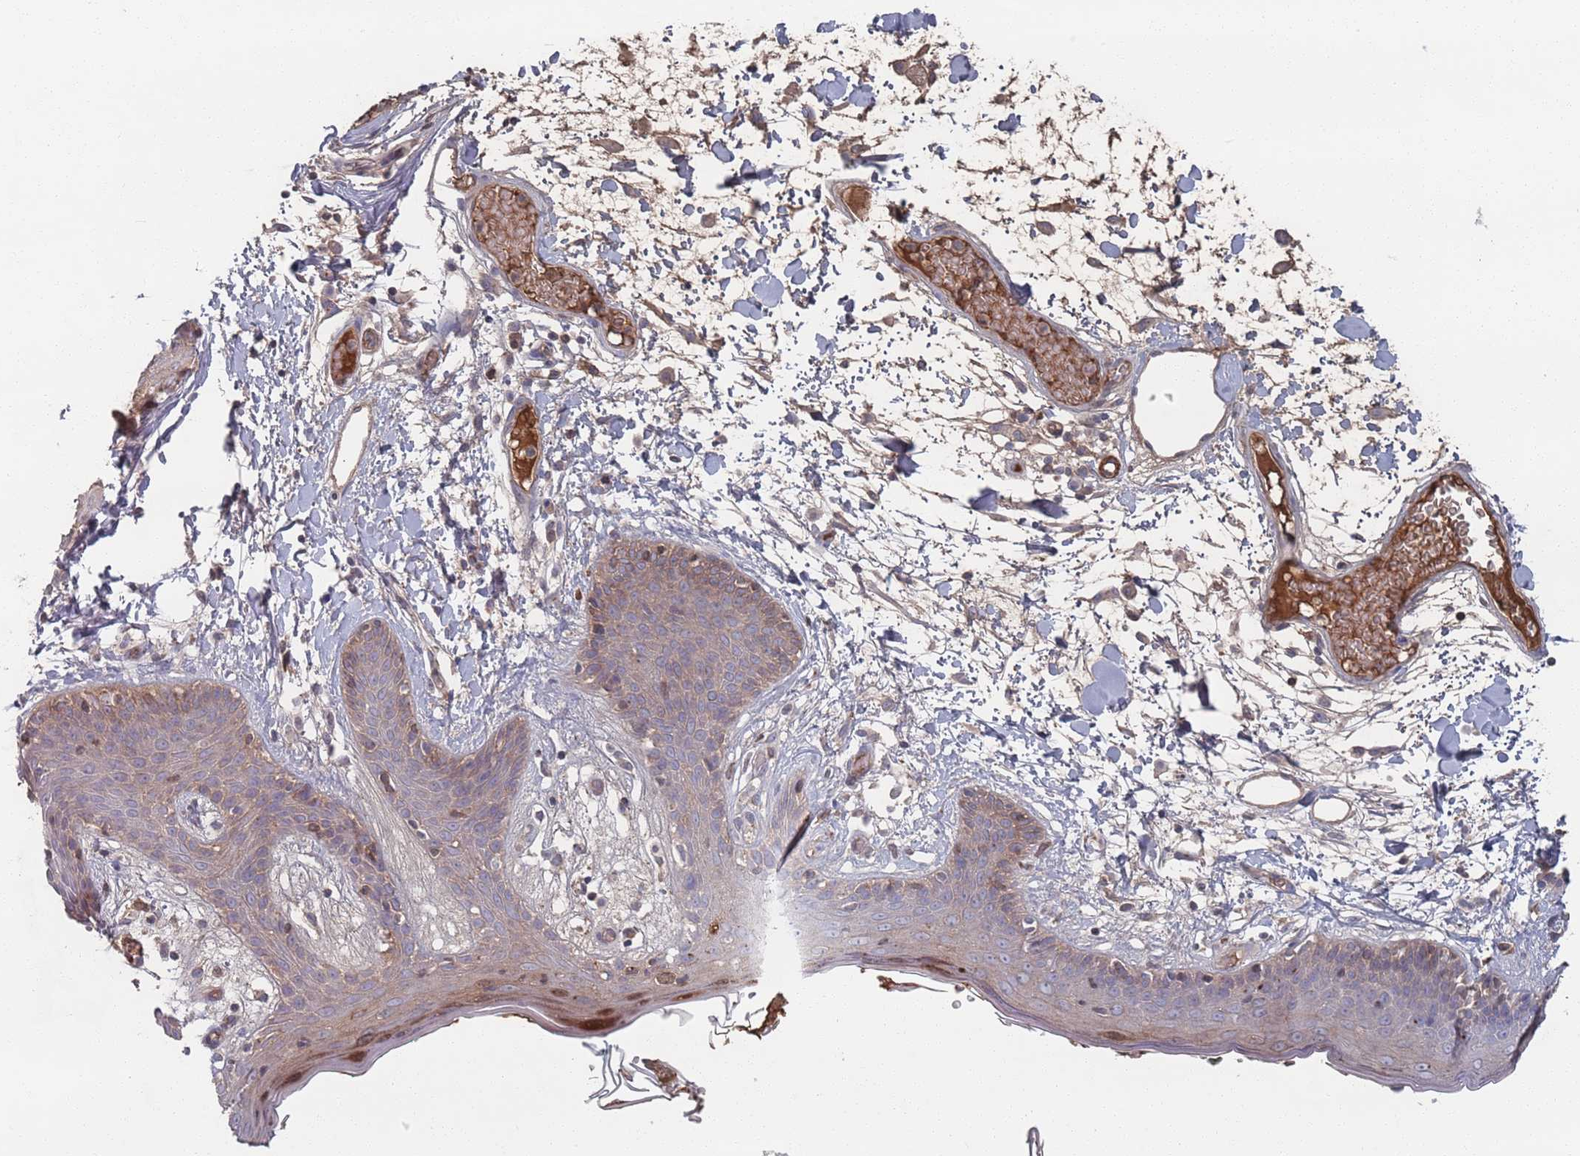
{"staining": {"intensity": "moderate", "quantity": ">75%", "location": "cytoplasmic/membranous"}, "tissue": "skin", "cell_type": "Fibroblasts", "image_type": "normal", "snomed": [{"axis": "morphology", "description": "Normal tissue, NOS"}, {"axis": "topography", "description": "Skin"}], "caption": "Fibroblasts show moderate cytoplasmic/membranous positivity in about >75% of cells in normal skin.", "gene": "PLEKHA4", "patient": {"sex": "male", "age": 79}}